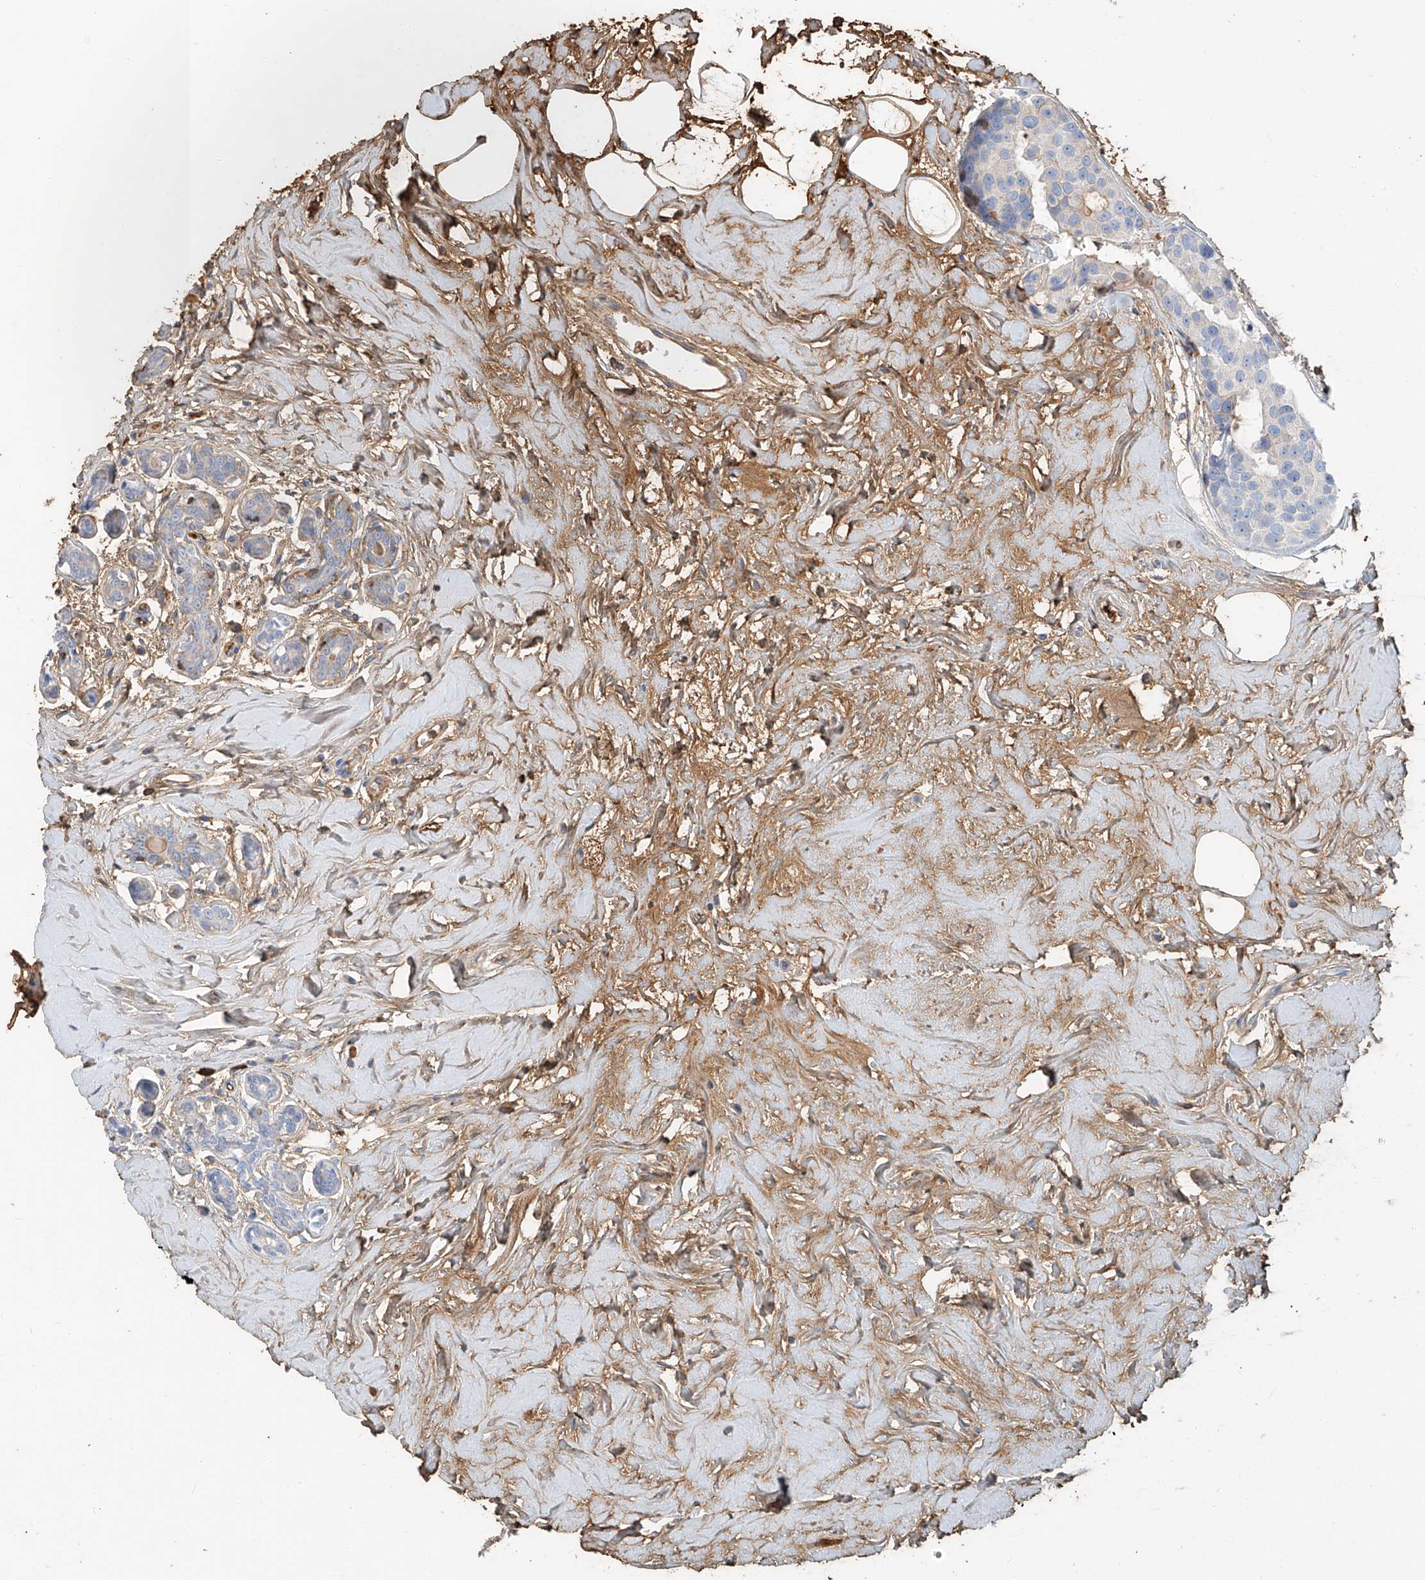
{"staining": {"intensity": "moderate", "quantity": "<25%", "location": "cytoplasmic/membranous"}, "tissue": "breast cancer", "cell_type": "Tumor cells", "image_type": "cancer", "snomed": [{"axis": "morphology", "description": "Normal tissue, NOS"}, {"axis": "morphology", "description": "Duct carcinoma"}, {"axis": "topography", "description": "Breast"}], "caption": "Immunohistochemical staining of invasive ductal carcinoma (breast) exhibits low levels of moderate cytoplasmic/membranous positivity in approximately <25% of tumor cells. Ihc stains the protein in brown and the nuclei are stained blue.", "gene": "ZFP30", "patient": {"sex": "female", "age": 39}}